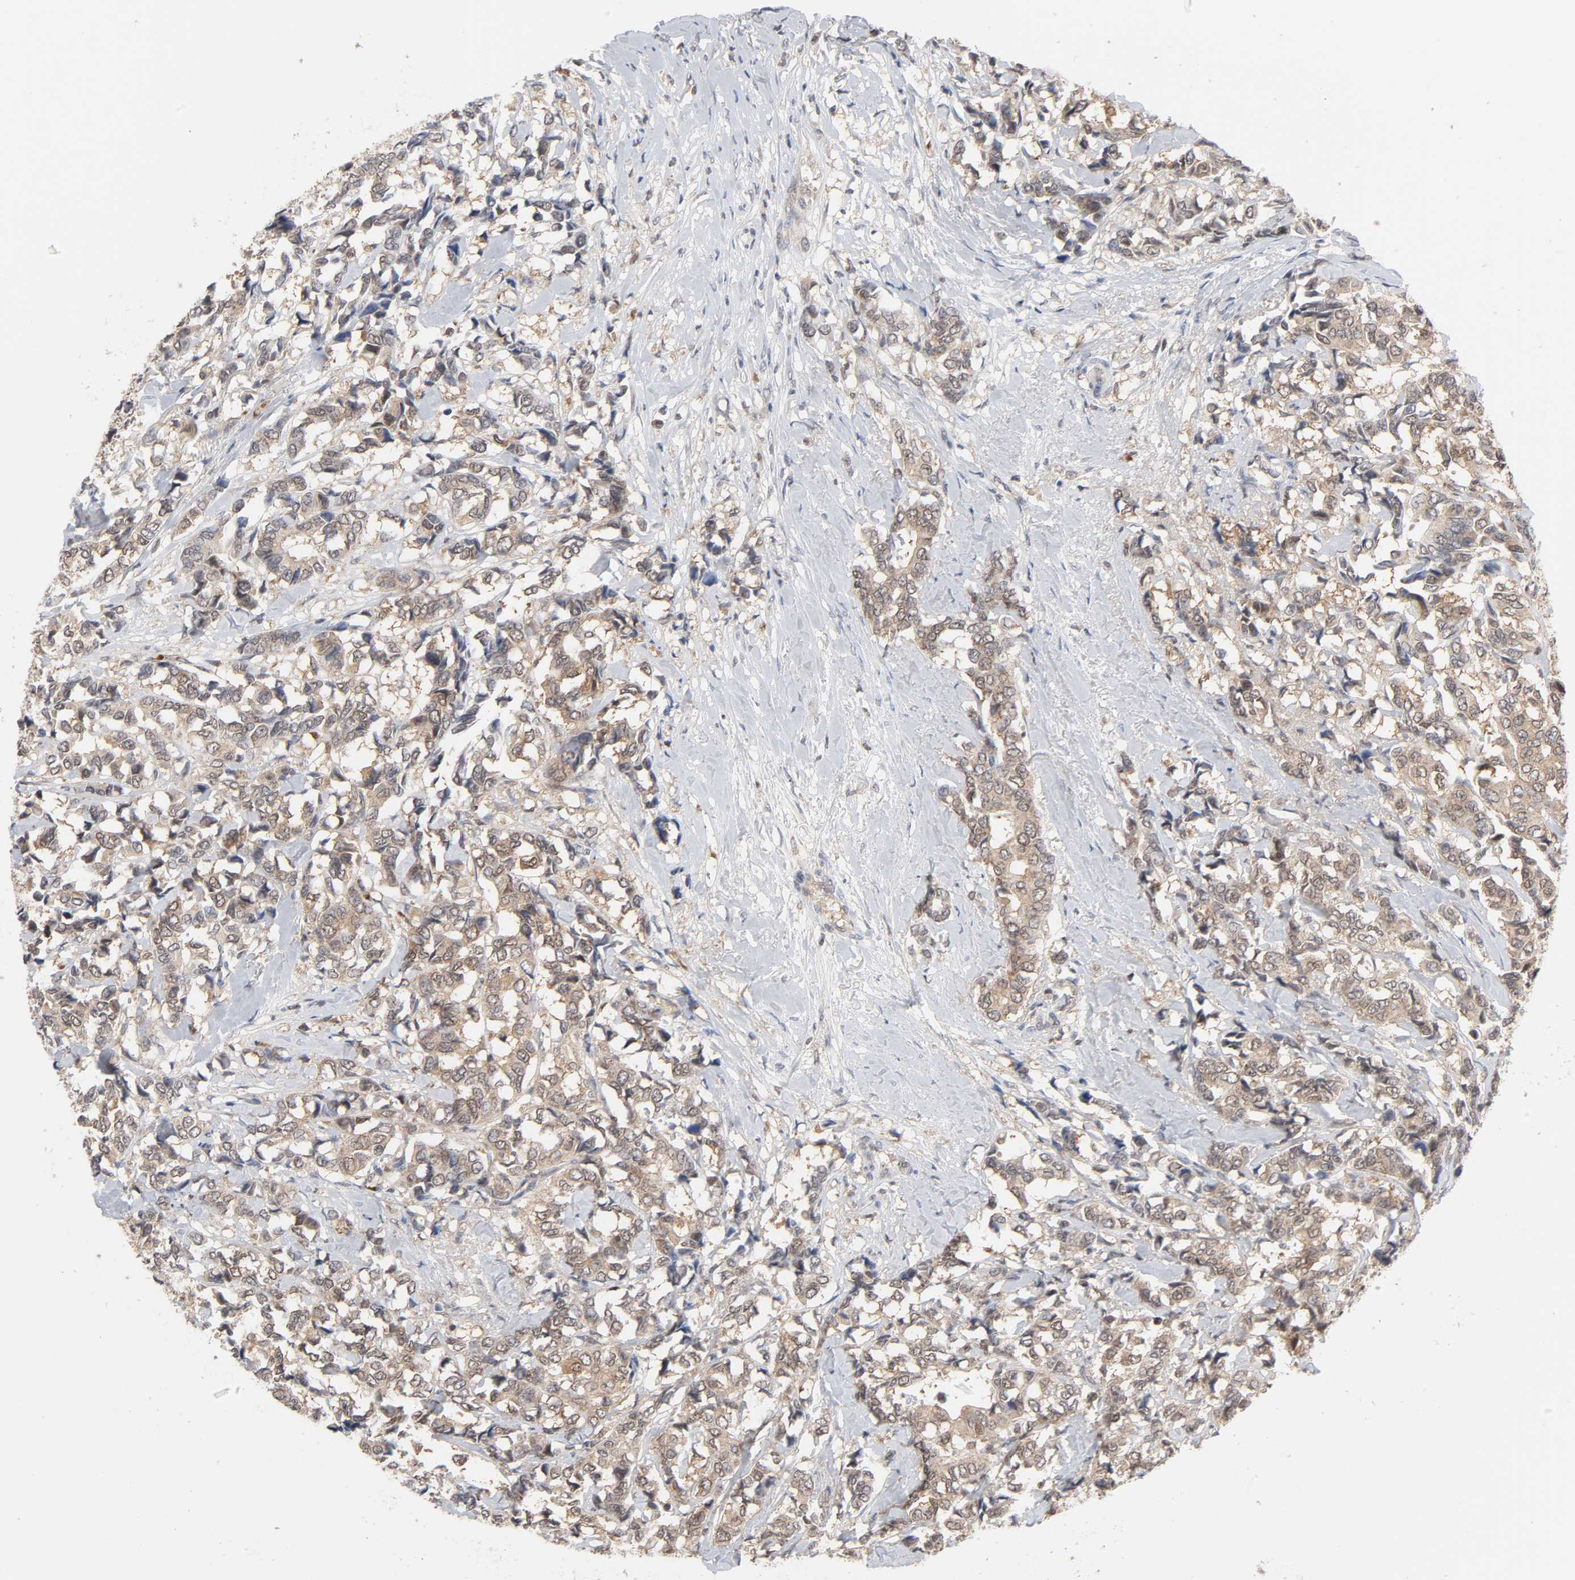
{"staining": {"intensity": "weak", "quantity": ">75%", "location": "cytoplasmic/membranous"}, "tissue": "breast cancer", "cell_type": "Tumor cells", "image_type": "cancer", "snomed": [{"axis": "morphology", "description": "Duct carcinoma"}, {"axis": "topography", "description": "Breast"}], "caption": "Weak cytoplasmic/membranous staining is present in about >75% of tumor cells in breast cancer (invasive ductal carcinoma).", "gene": "PRDX1", "patient": {"sex": "female", "age": 87}}